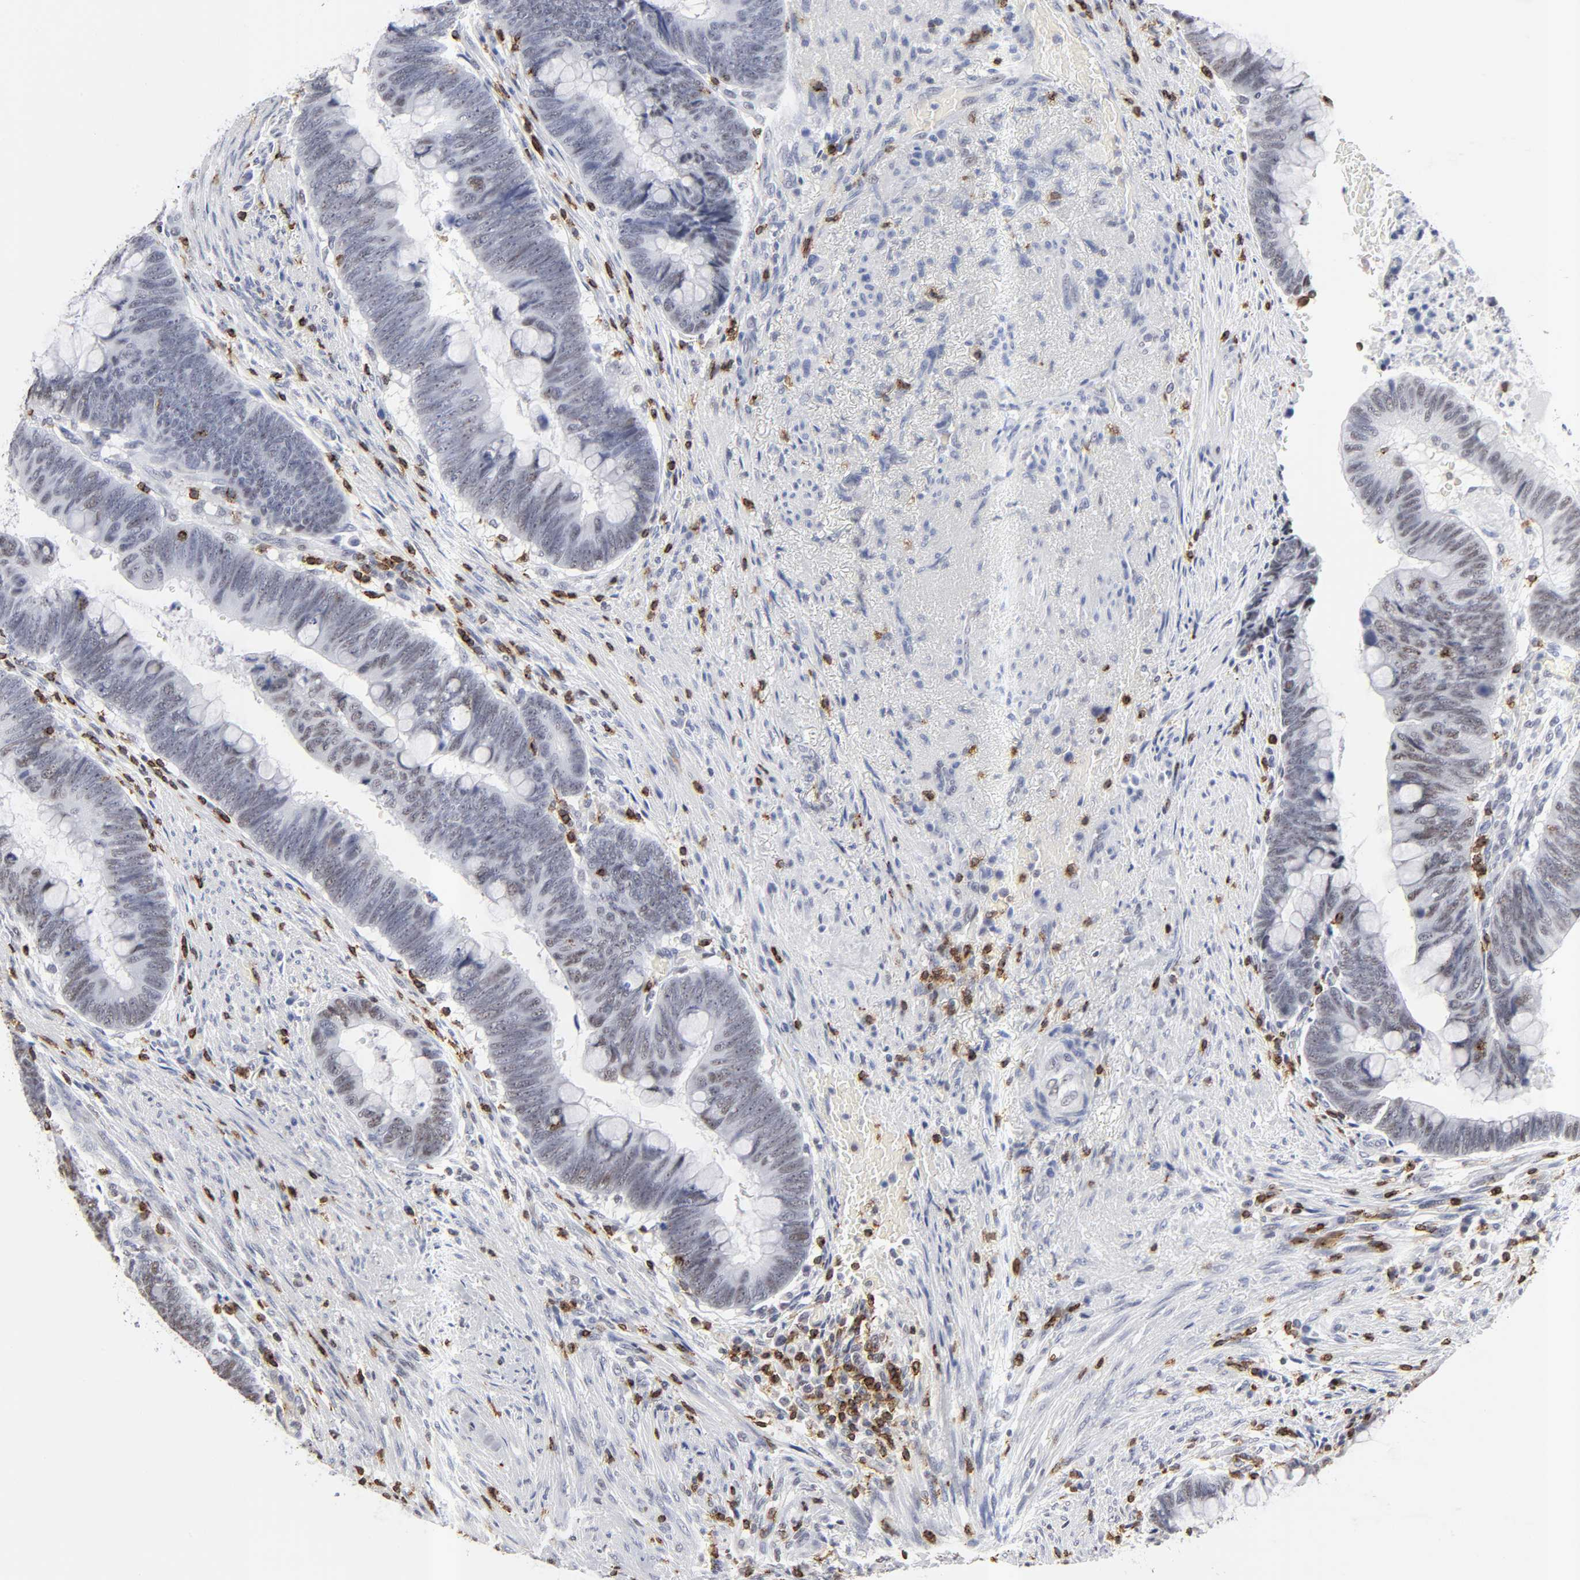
{"staining": {"intensity": "weak", "quantity": "25%-75%", "location": "nuclear"}, "tissue": "colorectal cancer", "cell_type": "Tumor cells", "image_type": "cancer", "snomed": [{"axis": "morphology", "description": "Normal tissue, NOS"}, {"axis": "morphology", "description": "Adenocarcinoma, NOS"}, {"axis": "topography", "description": "Rectum"}], "caption": "The histopathology image demonstrates immunohistochemical staining of colorectal cancer. There is weak nuclear staining is appreciated in about 25%-75% of tumor cells.", "gene": "CD2", "patient": {"sex": "male", "age": 92}}